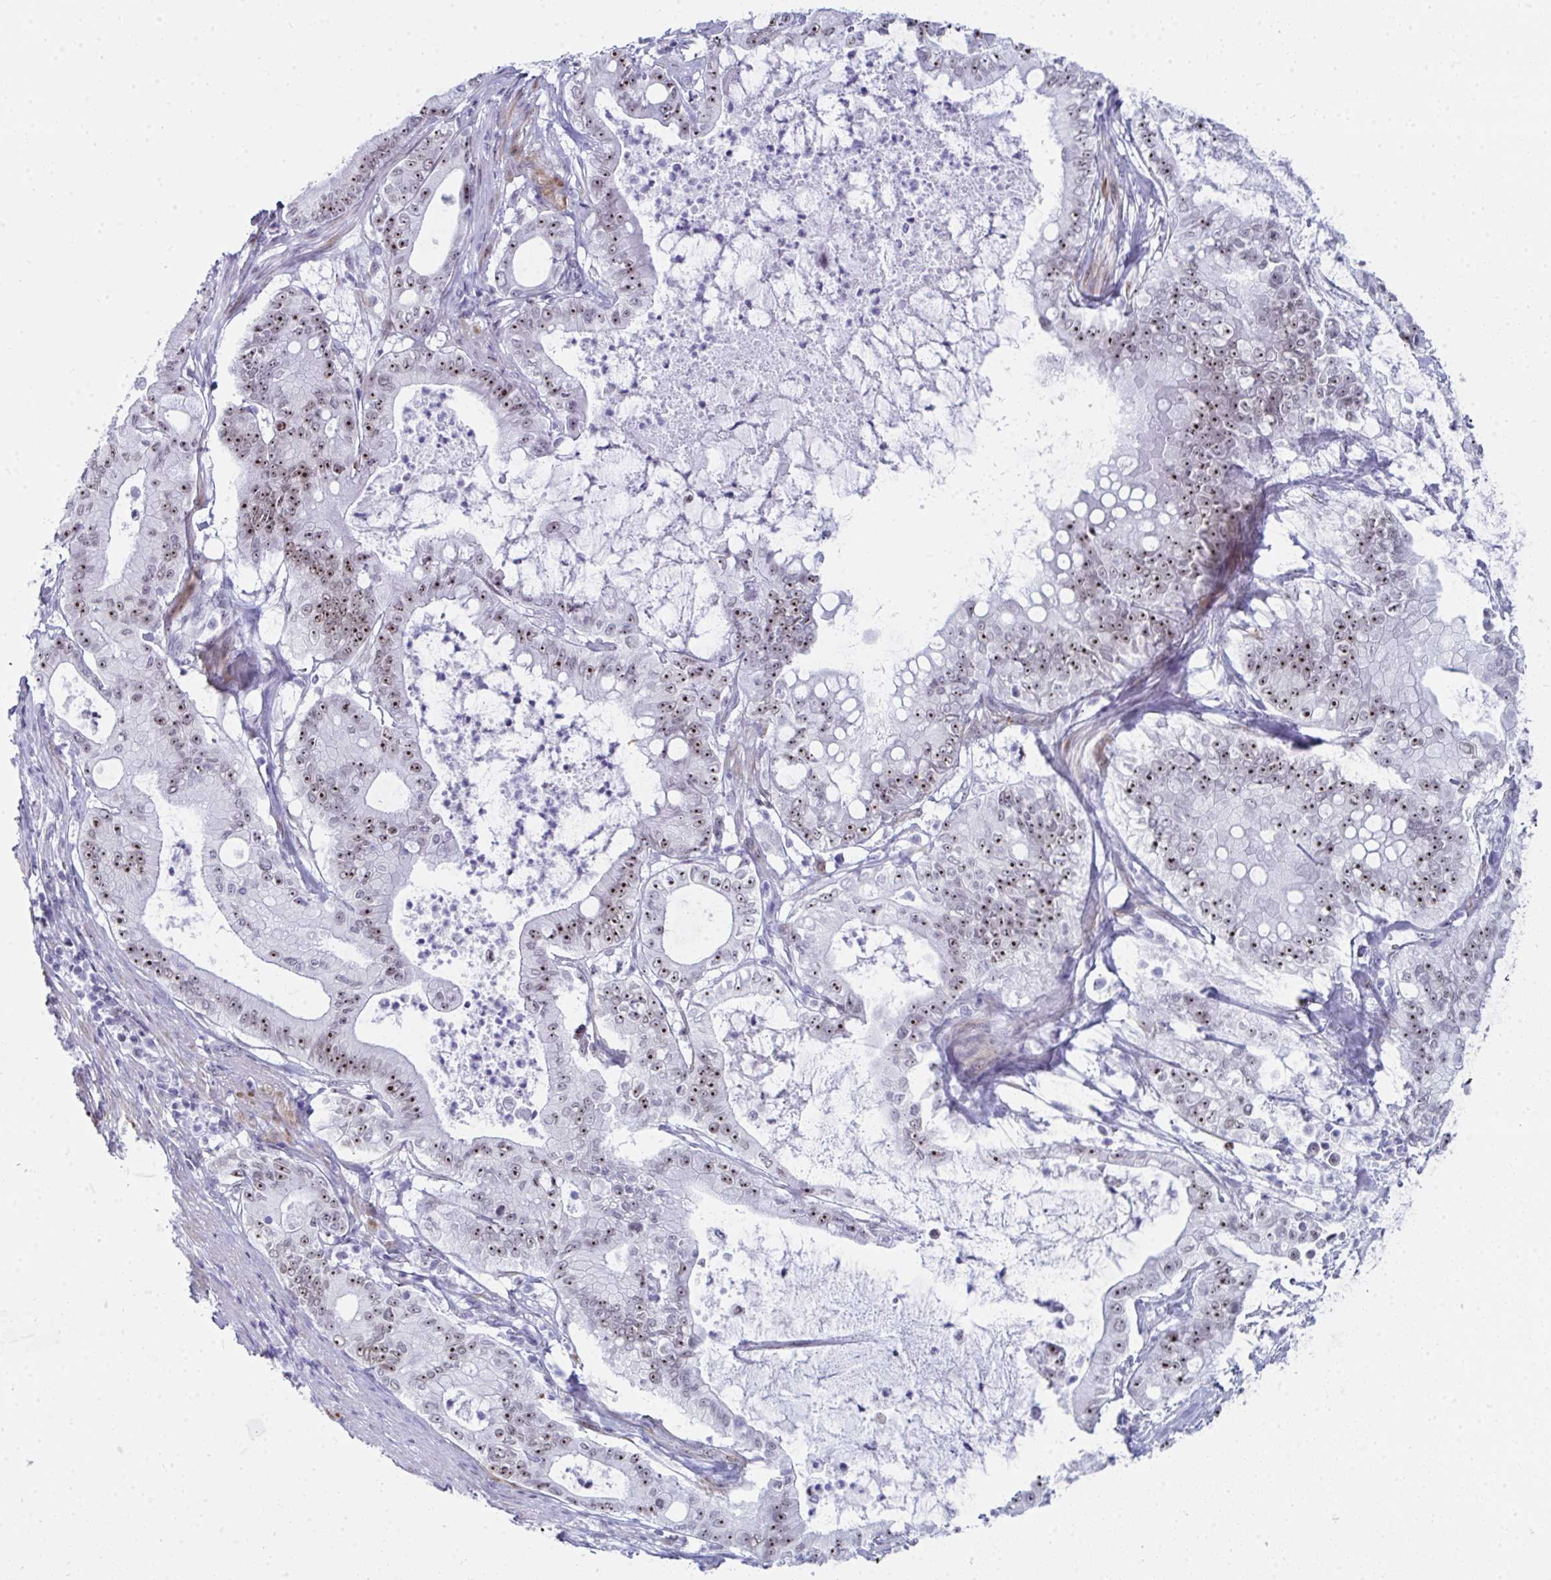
{"staining": {"intensity": "moderate", "quantity": ">75%", "location": "nuclear"}, "tissue": "pancreatic cancer", "cell_type": "Tumor cells", "image_type": "cancer", "snomed": [{"axis": "morphology", "description": "Adenocarcinoma, NOS"}, {"axis": "topography", "description": "Pancreas"}], "caption": "This is an image of IHC staining of pancreatic adenocarcinoma, which shows moderate staining in the nuclear of tumor cells.", "gene": "NOP10", "patient": {"sex": "male", "age": 71}}